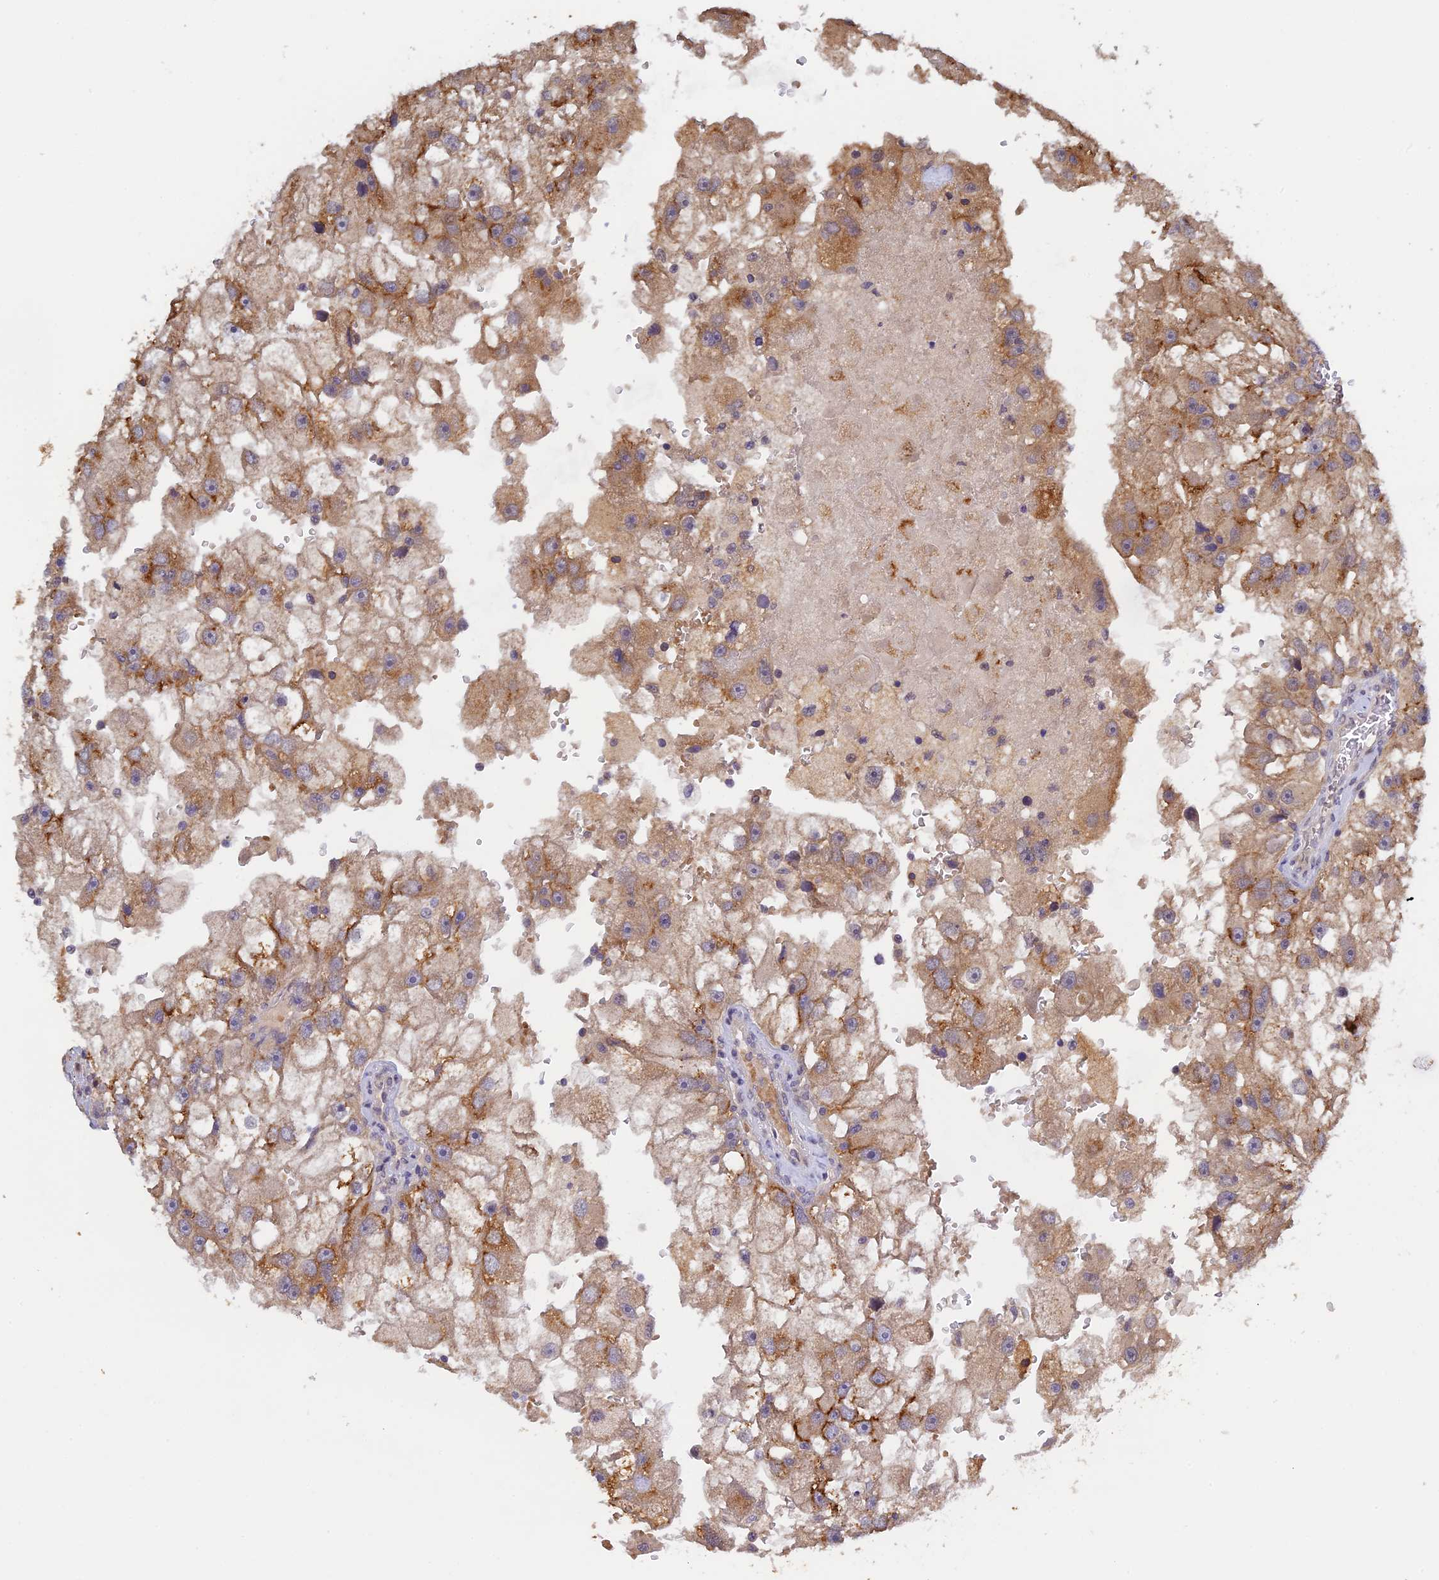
{"staining": {"intensity": "moderate", "quantity": "25%-75%", "location": "cytoplasmic/membranous"}, "tissue": "renal cancer", "cell_type": "Tumor cells", "image_type": "cancer", "snomed": [{"axis": "morphology", "description": "Adenocarcinoma, NOS"}, {"axis": "topography", "description": "Kidney"}], "caption": "Tumor cells exhibit medium levels of moderate cytoplasmic/membranous expression in about 25%-75% of cells in human renal cancer (adenocarcinoma).", "gene": "CWH43", "patient": {"sex": "male", "age": 63}}